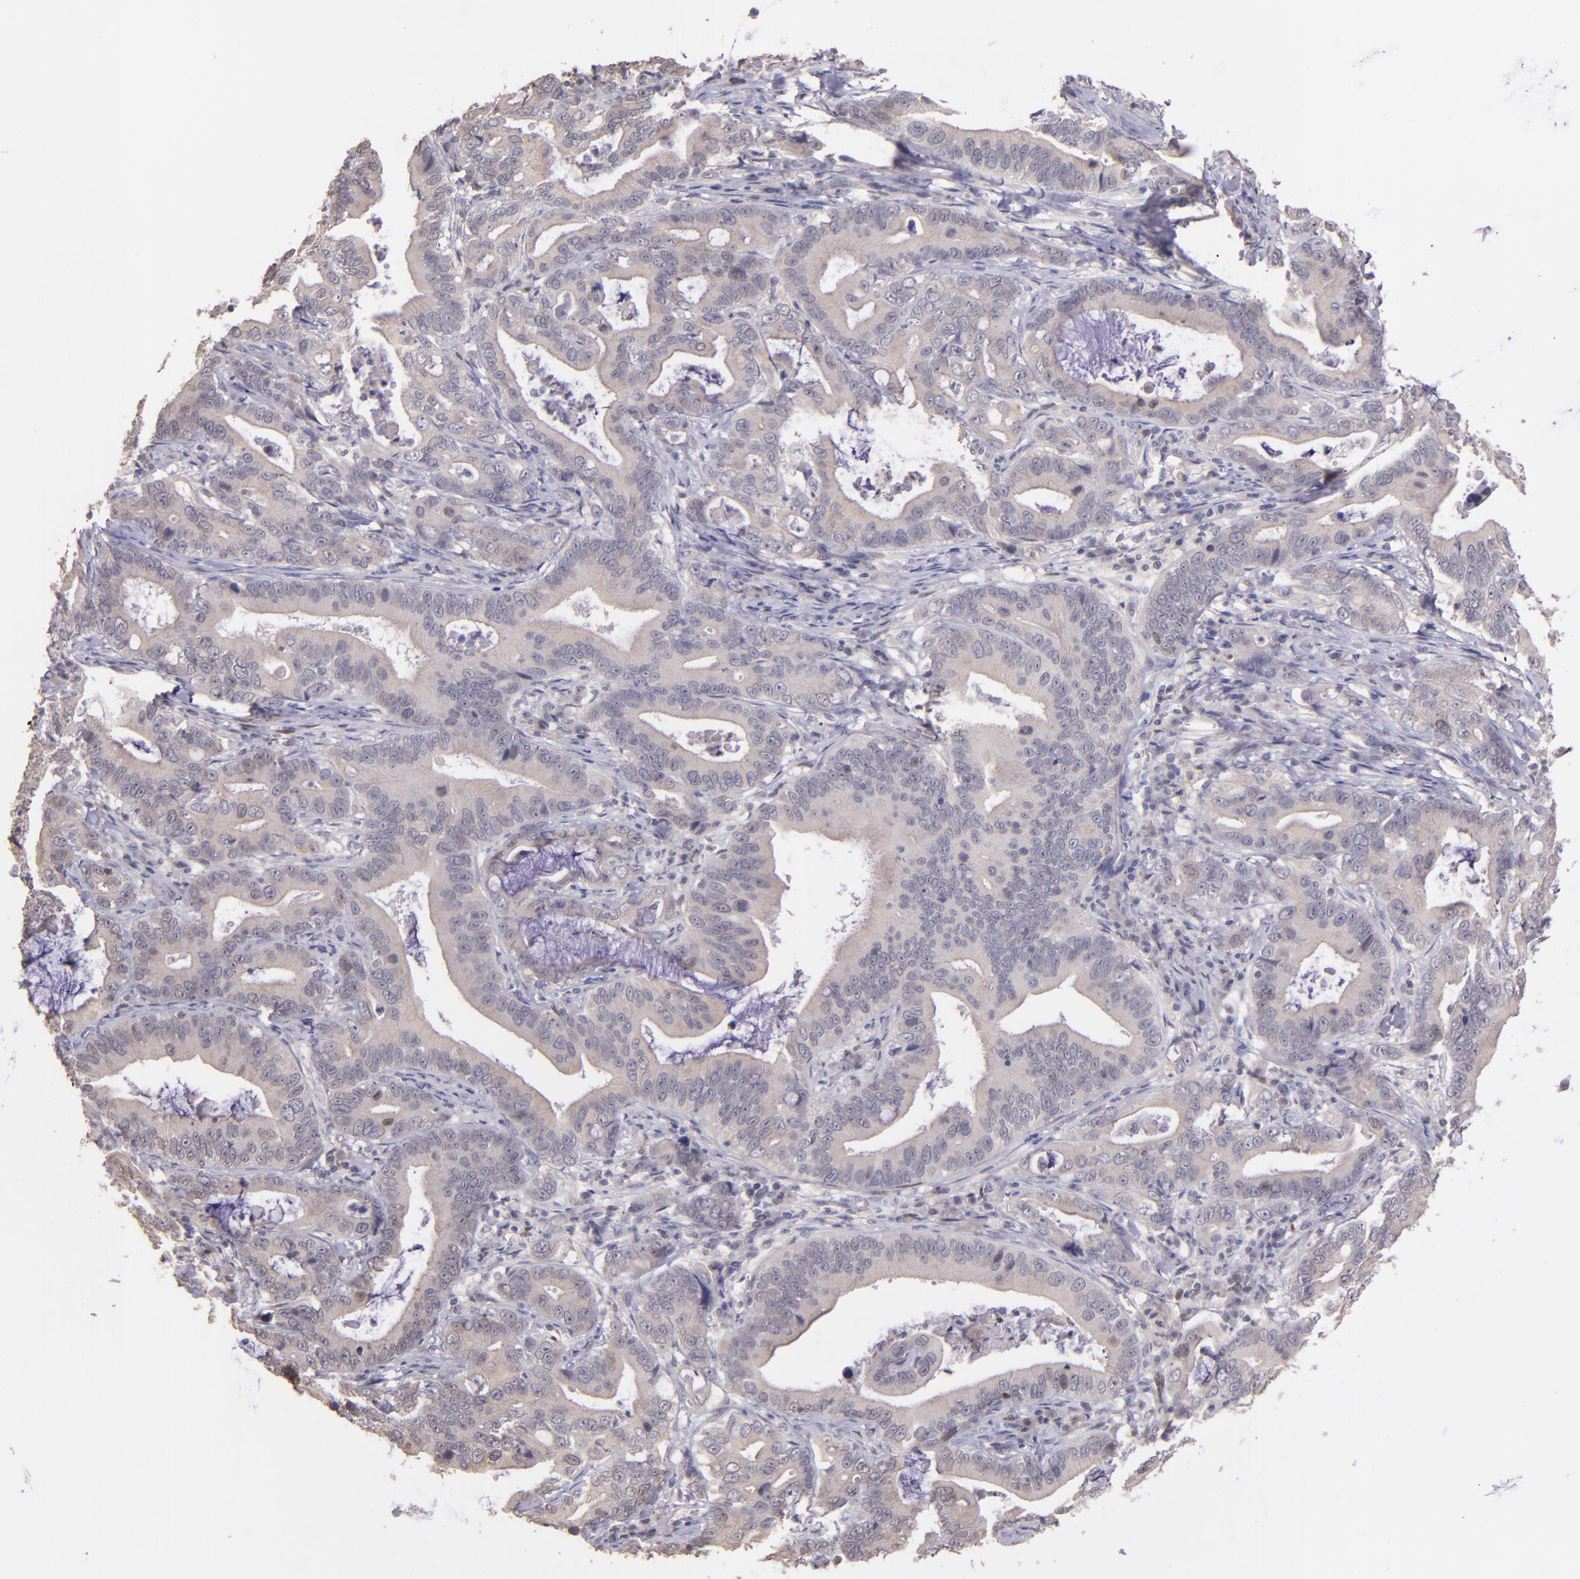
{"staining": {"intensity": "weak", "quantity": ">75%", "location": "cytoplasmic/membranous"}, "tissue": "stomach cancer", "cell_type": "Tumor cells", "image_type": "cancer", "snomed": [{"axis": "morphology", "description": "Adenocarcinoma, NOS"}, {"axis": "topography", "description": "Stomach, upper"}], "caption": "This image reveals immunohistochemistry staining of stomach cancer, with low weak cytoplasmic/membranous expression in about >75% of tumor cells.", "gene": "NUP62CL", "patient": {"sex": "male", "age": 63}}